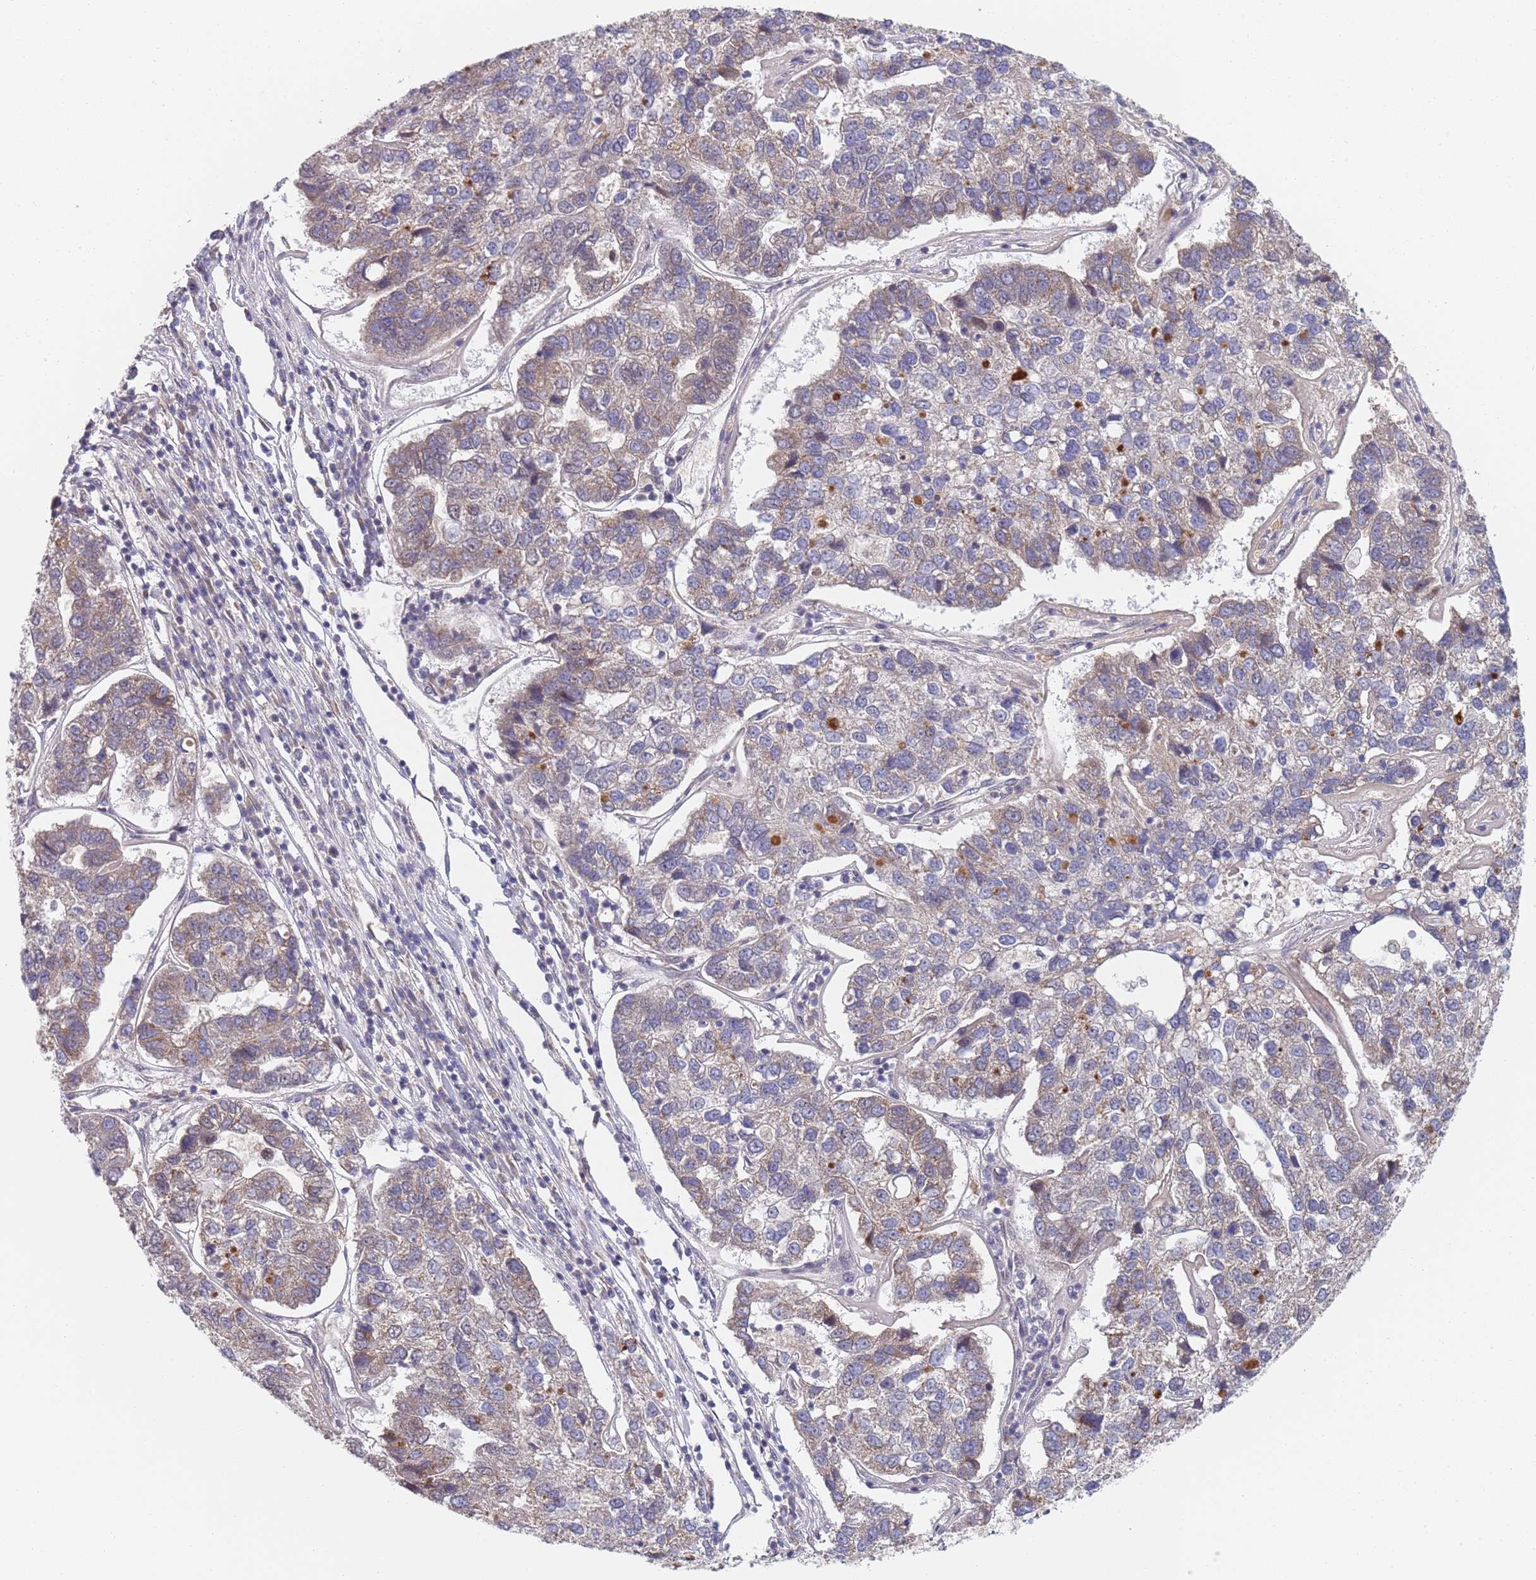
{"staining": {"intensity": "moderate", "quantity": "<25%", "location": "cytoplasmic/membranous"}, "tissue": "pancreatic cancer", "cell_type": "Tumor cells", "image_type": "cancer", "snomed": [{"axis": "morphology", "description": "Adenocarcinoma, NOS"}, {"axis": "topography", "description": "Pancreas"}], "caption": "There is low levels of moderate cytoplasmic/membranous staining in tumor cells of pancreatic cancer (adenocarcinoma), as demonstrated by immunohistochemical staining (brown color).", "gene": "B4GALT4", "patient": {"sex": "female", "age": 61}}